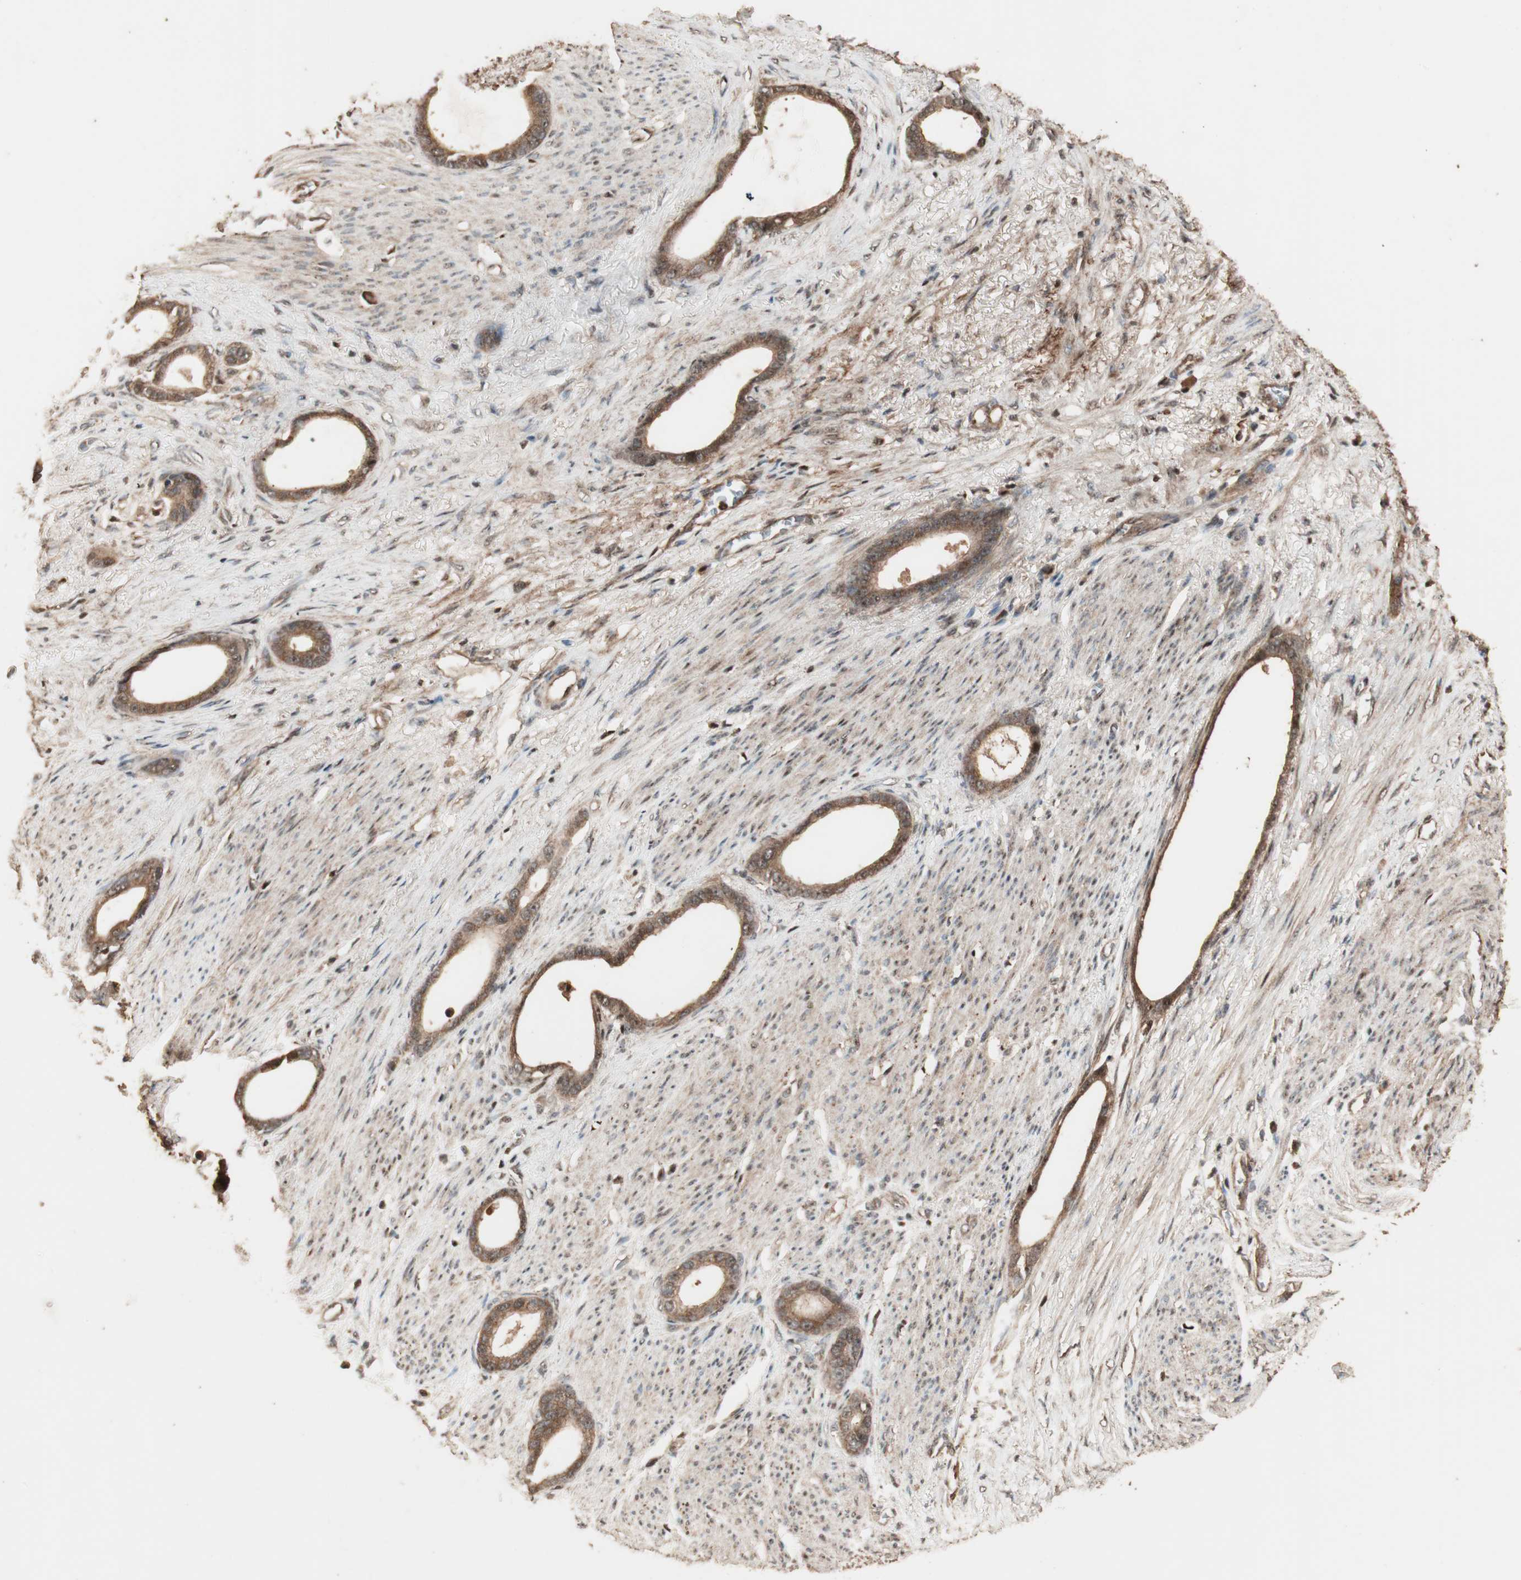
{"staining": {"intensity": "strong", "quantity": ">75%", "location": "cytoplasmic/membranous"}, "tissue": "stomach cancer", "cell_type": "Tumor cells", "image_type": "cancer", "snomed": [{"axis": "morphology", "description": "Adenocarcinoma, NOS"}, {"axis": "topography", "description": "Stomach"}], "caption": "There is high levels of strong cytoplasmic/membranous staining in tumor cells of adenocarcinoma (stomach), as demonstrated by immunohistochemical staining (brown color).", "gene": "USP20", "patient": {"sex": "female", "age": 75}}